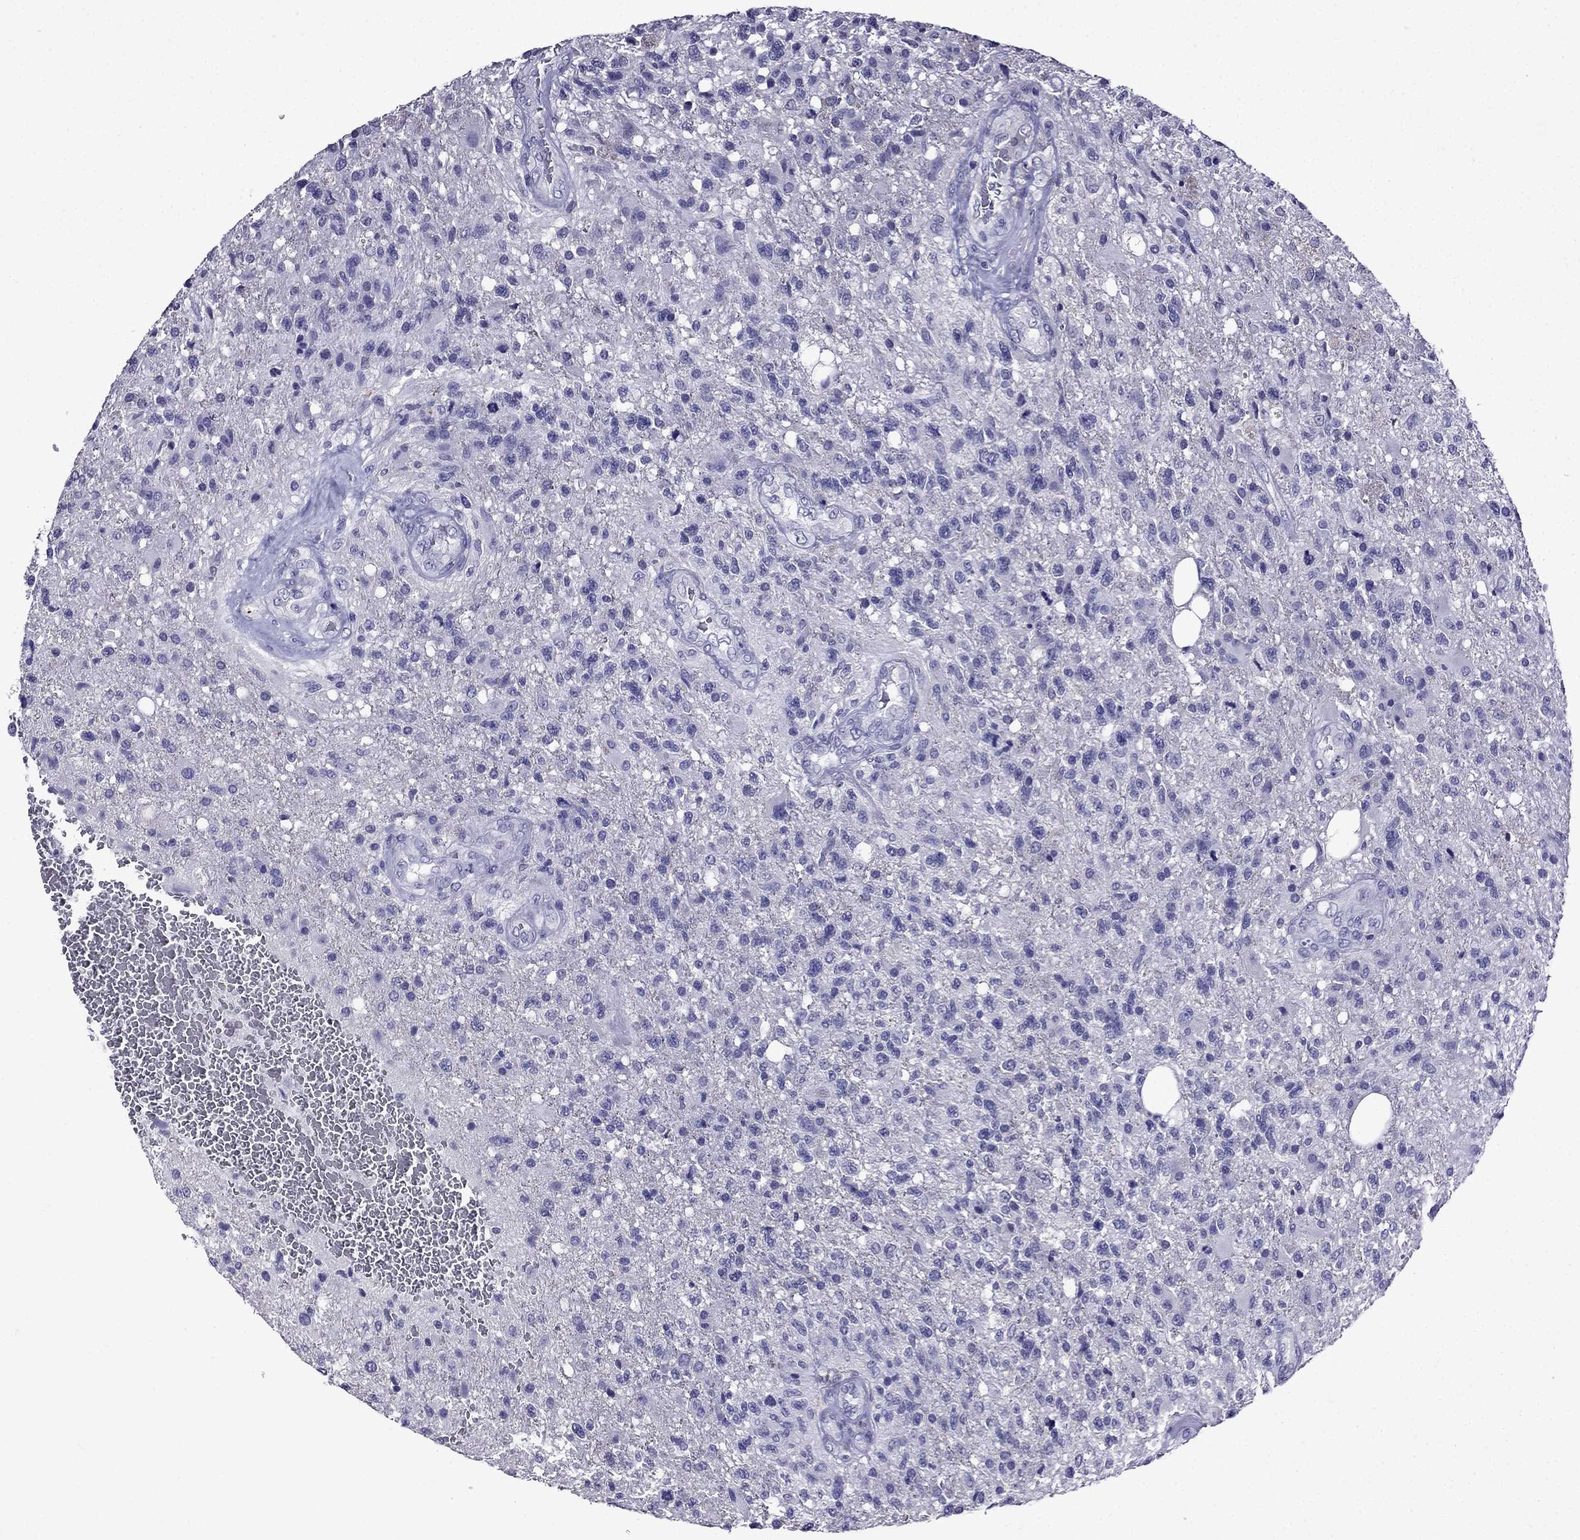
{"staining": {"intensity": "negative", "quantity": "none", "location": "none"}, "tissue": "glioma", "cell_type": "Tumor cells", "image_type": "cancer", "snomed": [{"axis": "morphology", "description": "Glioma, malignant, High grade"}, {"axis": "topography", "description": "Brain"}], "caption": "This is an immunohistochemistry micrograph of human malignant high-grade glioma. There is no positivity in tumor cells.", "gene": "DNAH17", "patient": {"sex": "male", "age": 56}}